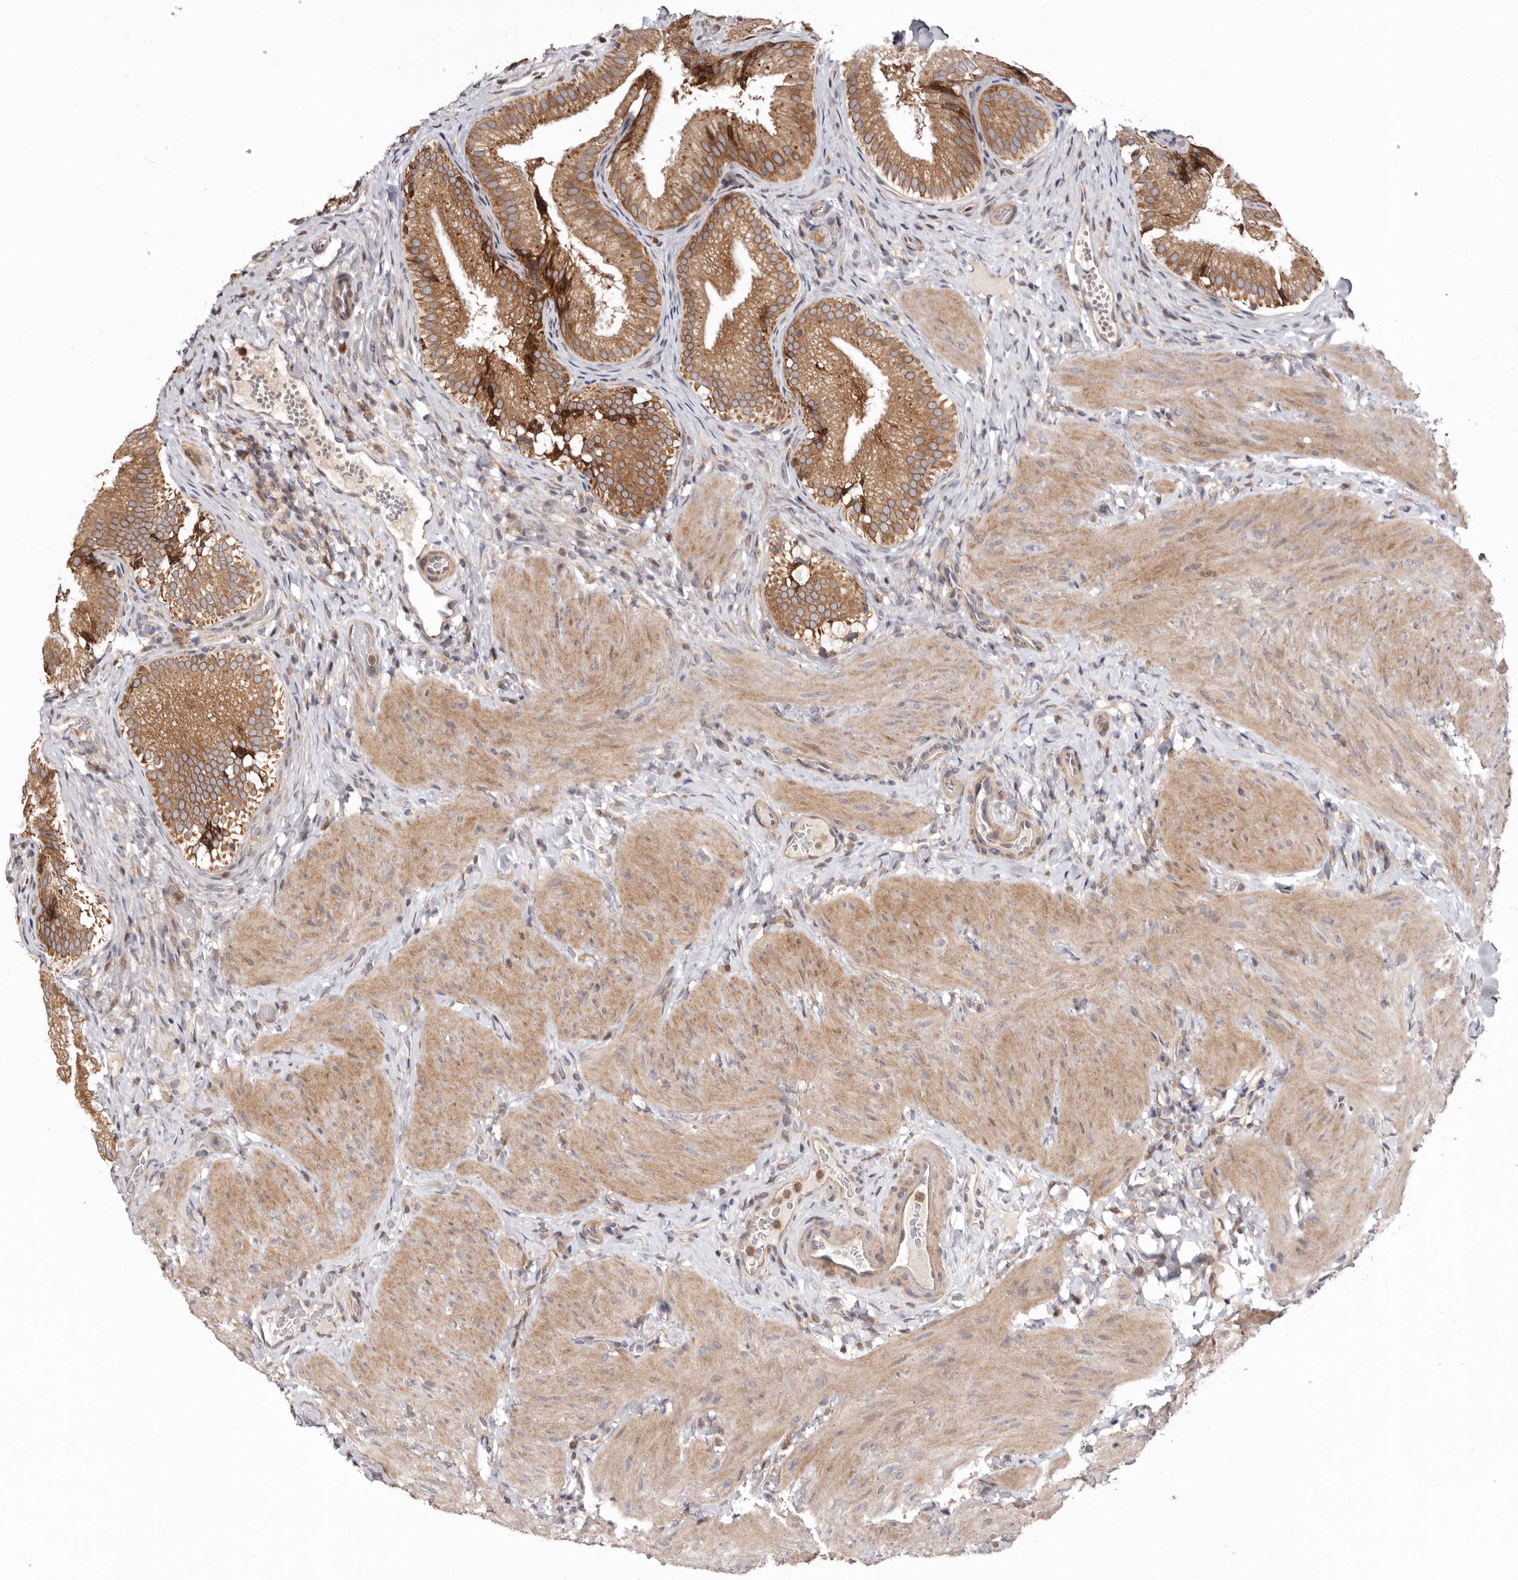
{"staining": {"intensity": "moderate", "quantity": ">75%", "location": "cytoplasmic/membranous"}, "tissue": "gallbladder", "cell_type": "Glandular cells", "image_type": "normal", "snomed": [{"axis": "morphology", "description": "Normal tissue, NOS"}, {"axis": "topography", "description": "Gallbladder"}], "caption": "High-magnification brightfield microscopy of normal gallbladder stained with DAB (3,3'-diaminobenzidine) (brown) and counterstained with hematoxylin (blue). glandular cells exhibit moderate cytoplasmic/membranous staining is identified in approximately>75% of cells.", "gene": "TMUB1", "patient": {"sex": "female", "age": 30}}